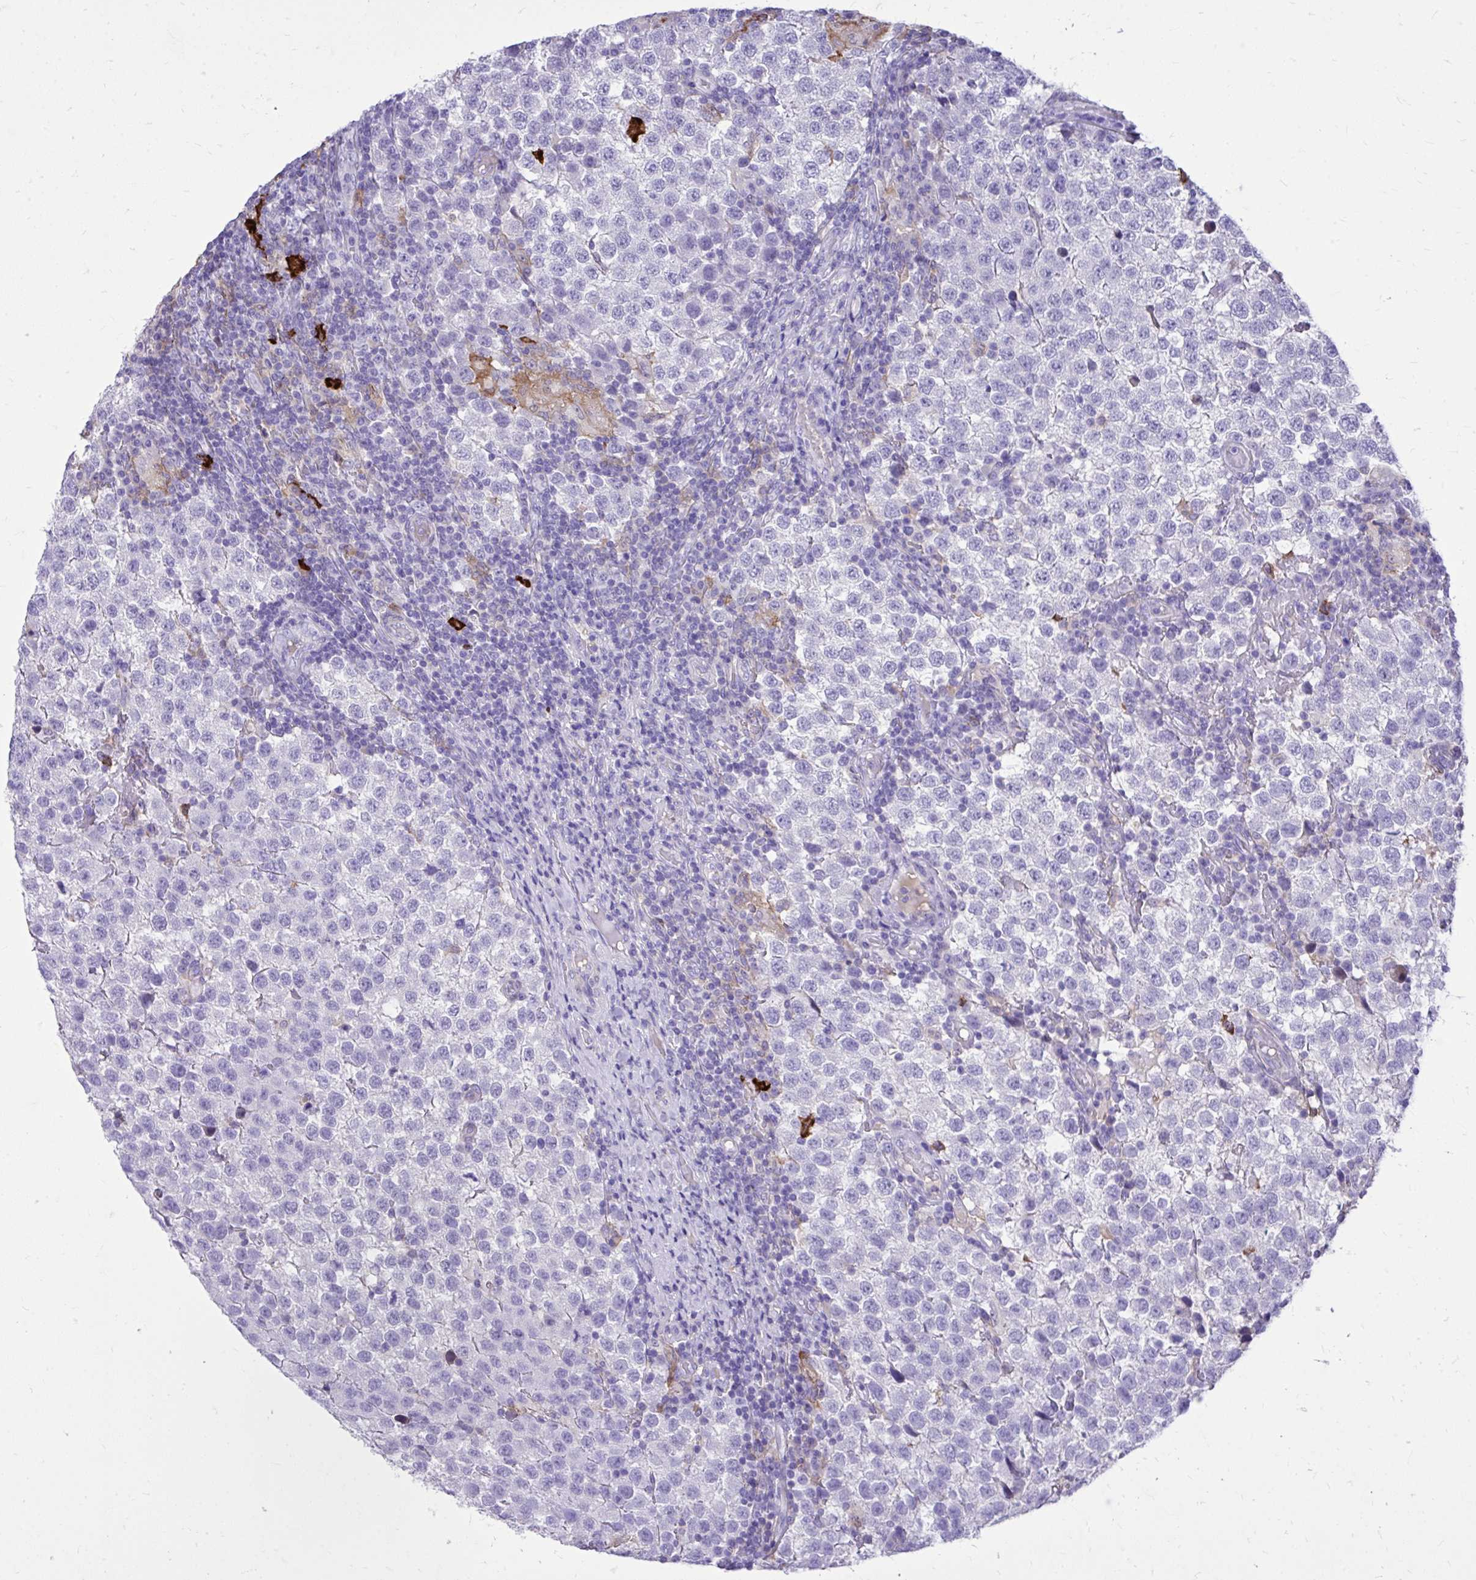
{"staining": {"intensity": "negative", "quantity": "none", "location": "none"}, "tissue": "testis cancer", "cell_type": "Tumor cells", "image_type": "cancer", "snomed": [{"axis": "morphology", "description": "Seminoma, NOS"}, {"axis": "topography", "description": "Testis"}], "caption": "Immunohistochemistry of human testis cancer (seminoma) shows no expression in tumor cells.", "gene": "TLR7", "patient": {"sex": "male", "age": 34}}